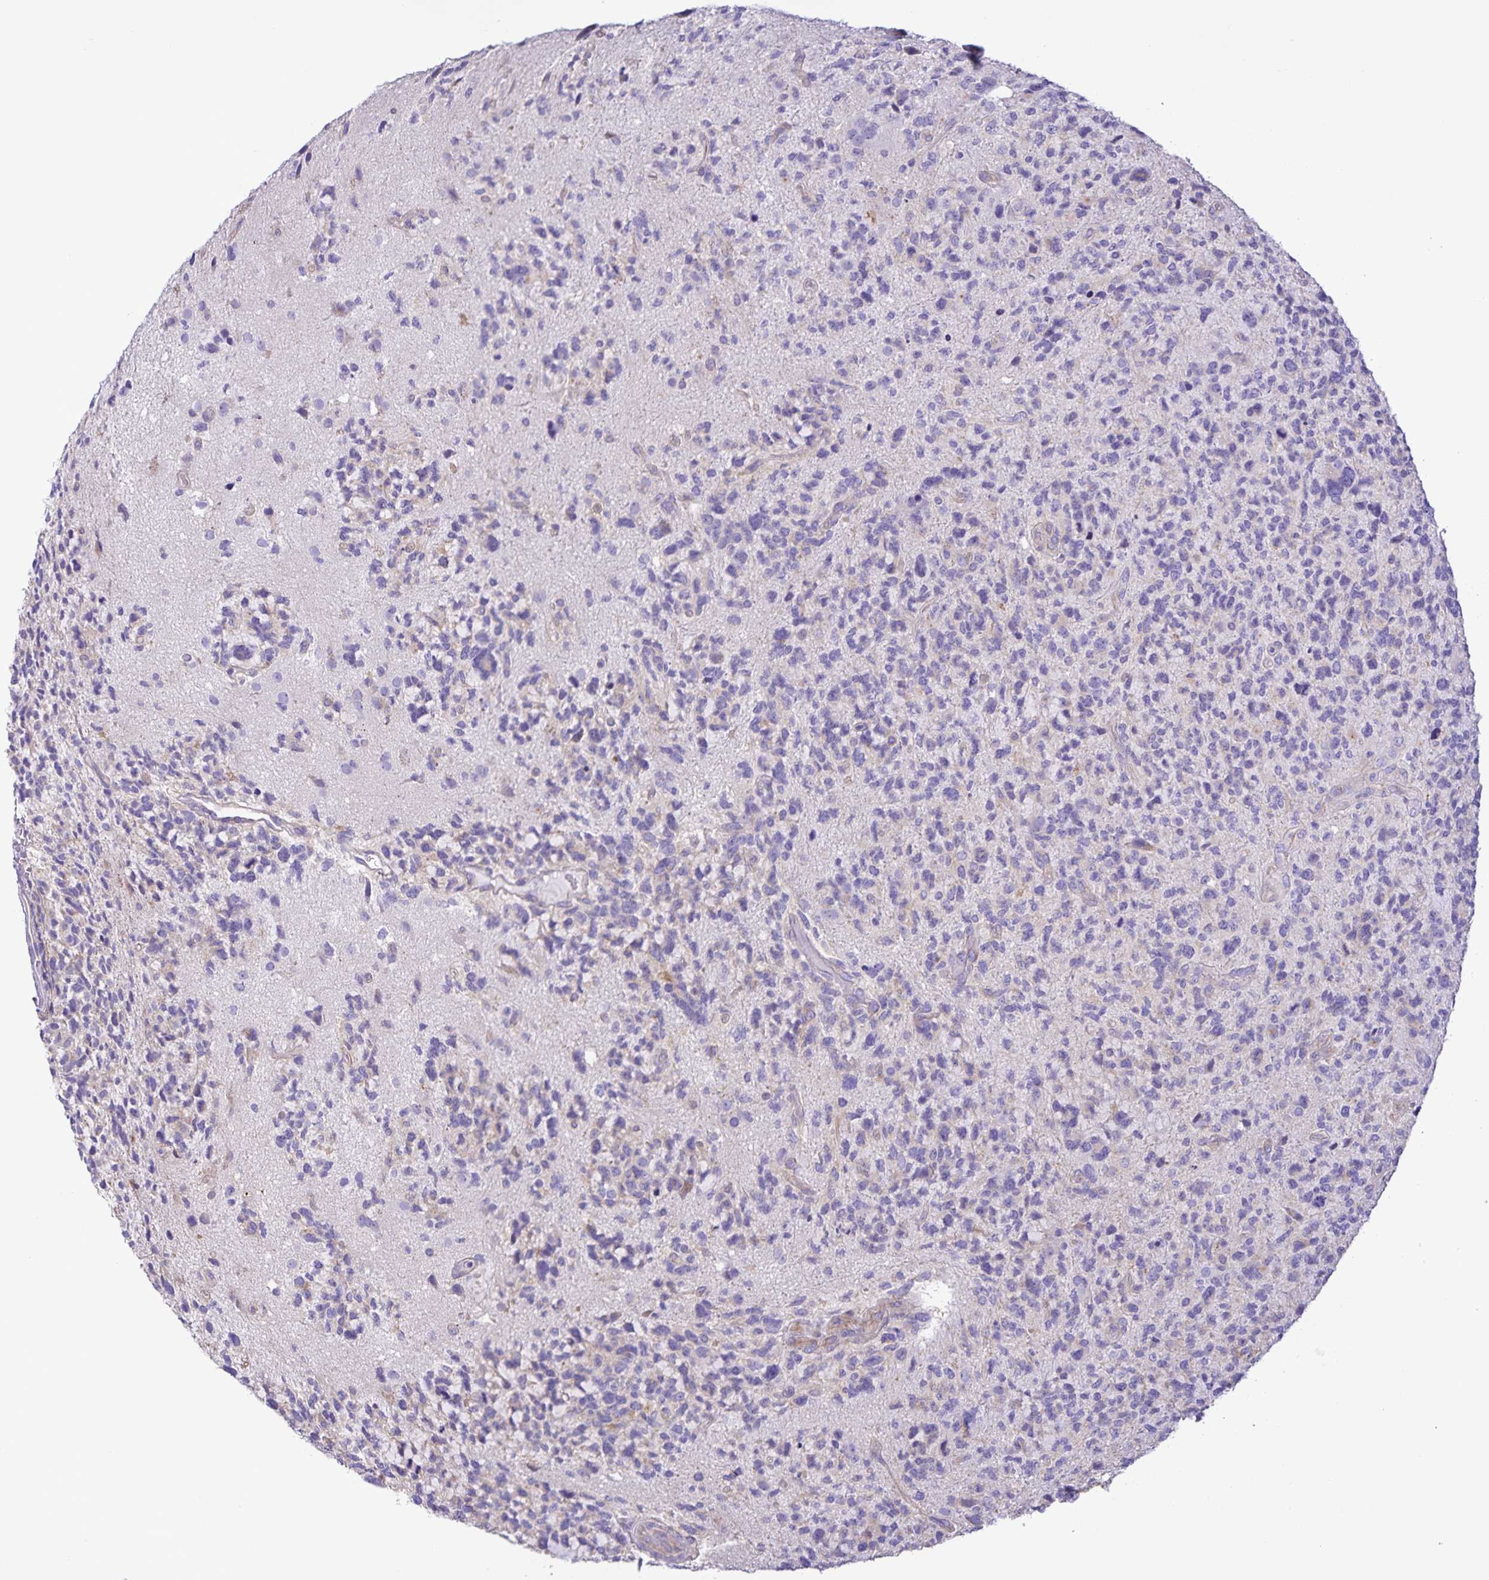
{"staining": {"intensity": "weak", "quantity": "<25%", "location": "cytoplasmic/membranous"}, "tissue": "glioma", "cell_type": "Tumor cells", "image_type": "cancer", "snomed": [{"axis": "morphology", "description": "Glioma, malignant, High grade"}, {"axis": "topography", "description": "Brain"}], "caption": "Image shows no significant protein positivity in tumor cells of glioma.", "gene": "BOLL", "patient": {"sex": "female", "age": 71}}